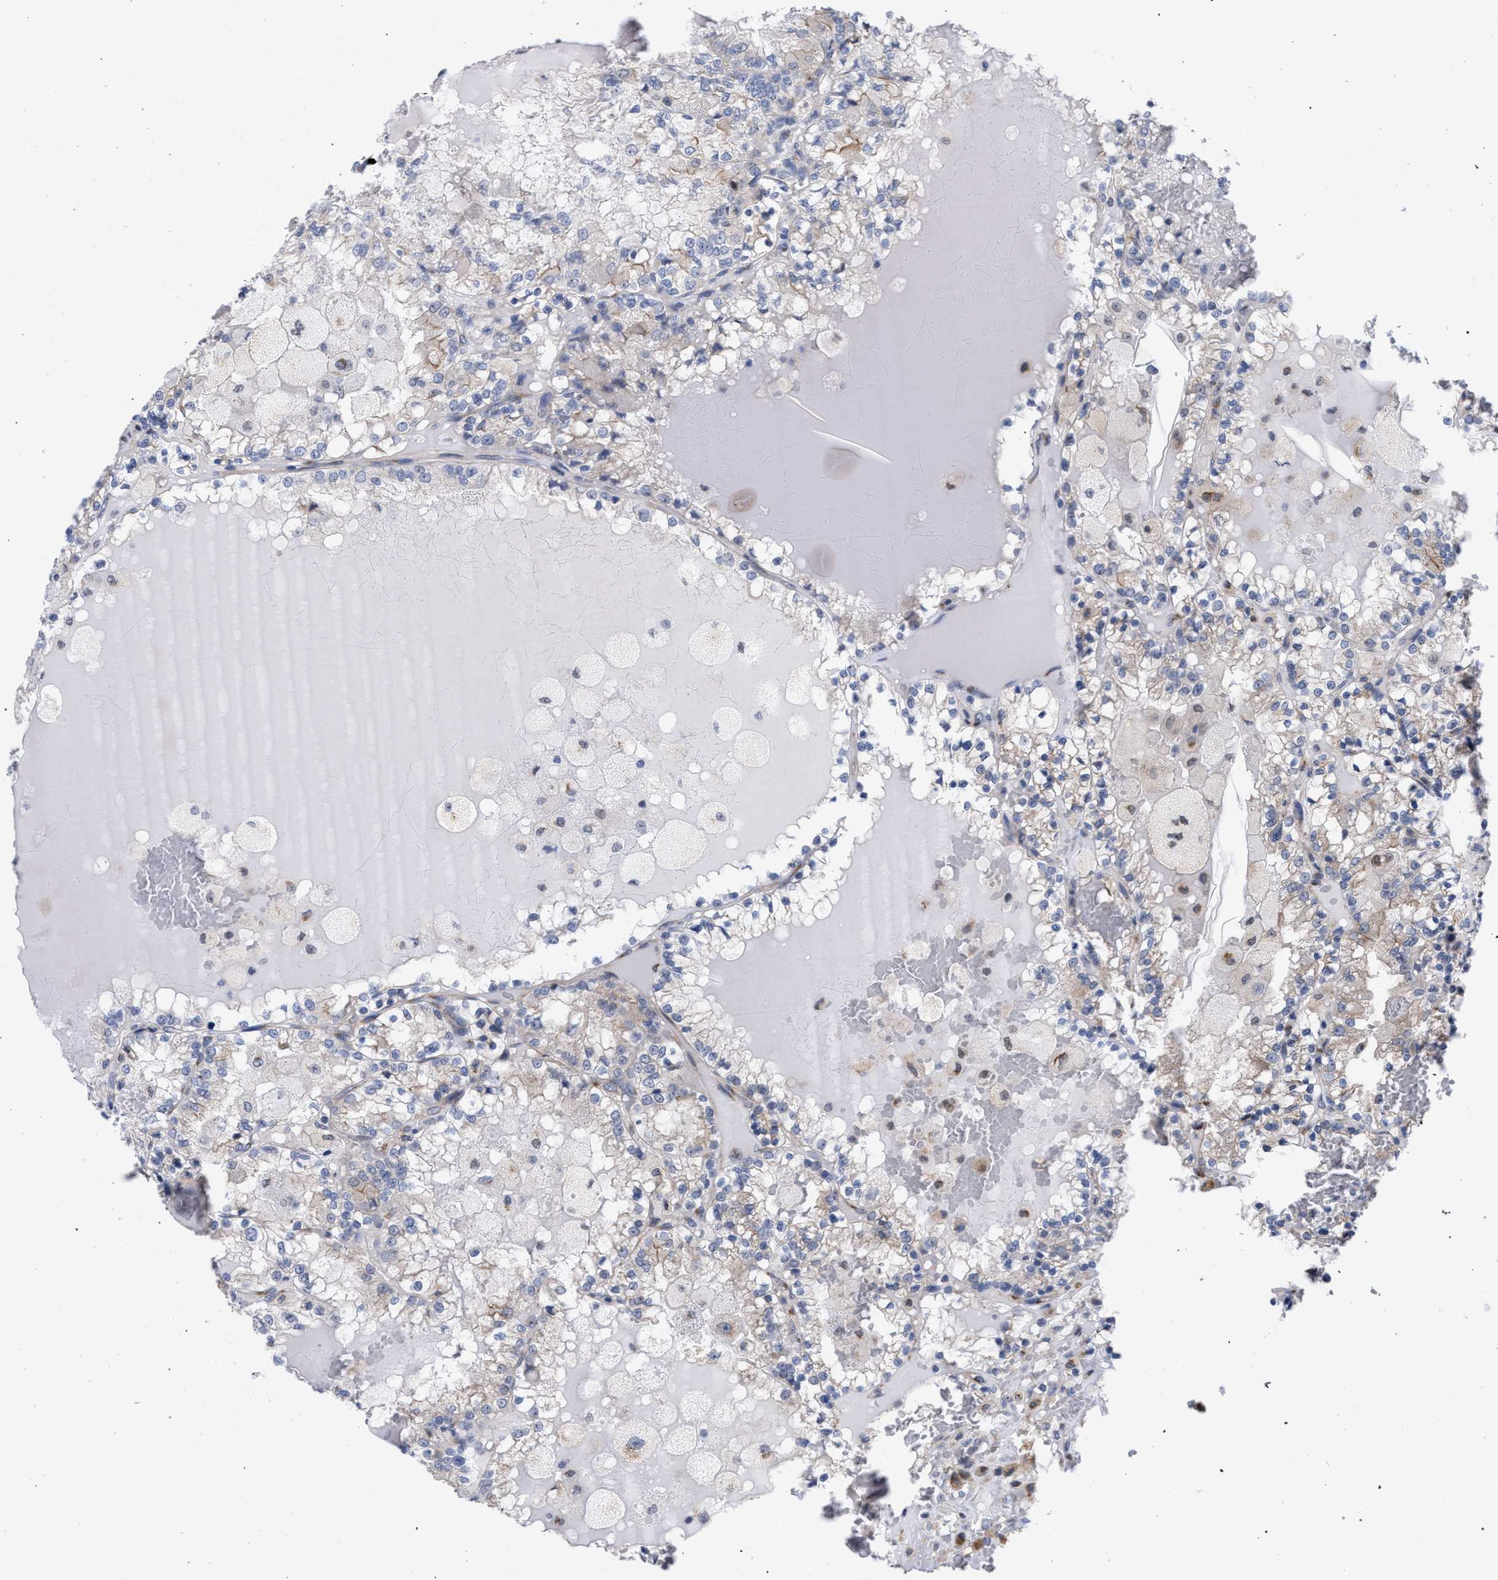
{"staining": {"intensity": "weak", "quantity": "<25%", "location": "cytoplasmic/membranous"}, "tissue": "renal cancer", "cell_type": "Tumor cells", "image_type": "cancer", "snomed": [{"axis": "morphology", "description": "Adenocarcinoma, NOS"}, {"axis": "topography", "description": "Kidney"}], "caption": "This is a micrograph of IHC staining of renal cancer, which shows no expression in tumor cells. (Stains: DAB IHC with hematoxylin counter stain, Microscopy: brightfield microscopy at high magnification).", "gene": "GOLGA2", "patient": {"sex": "female", "age": 56}}